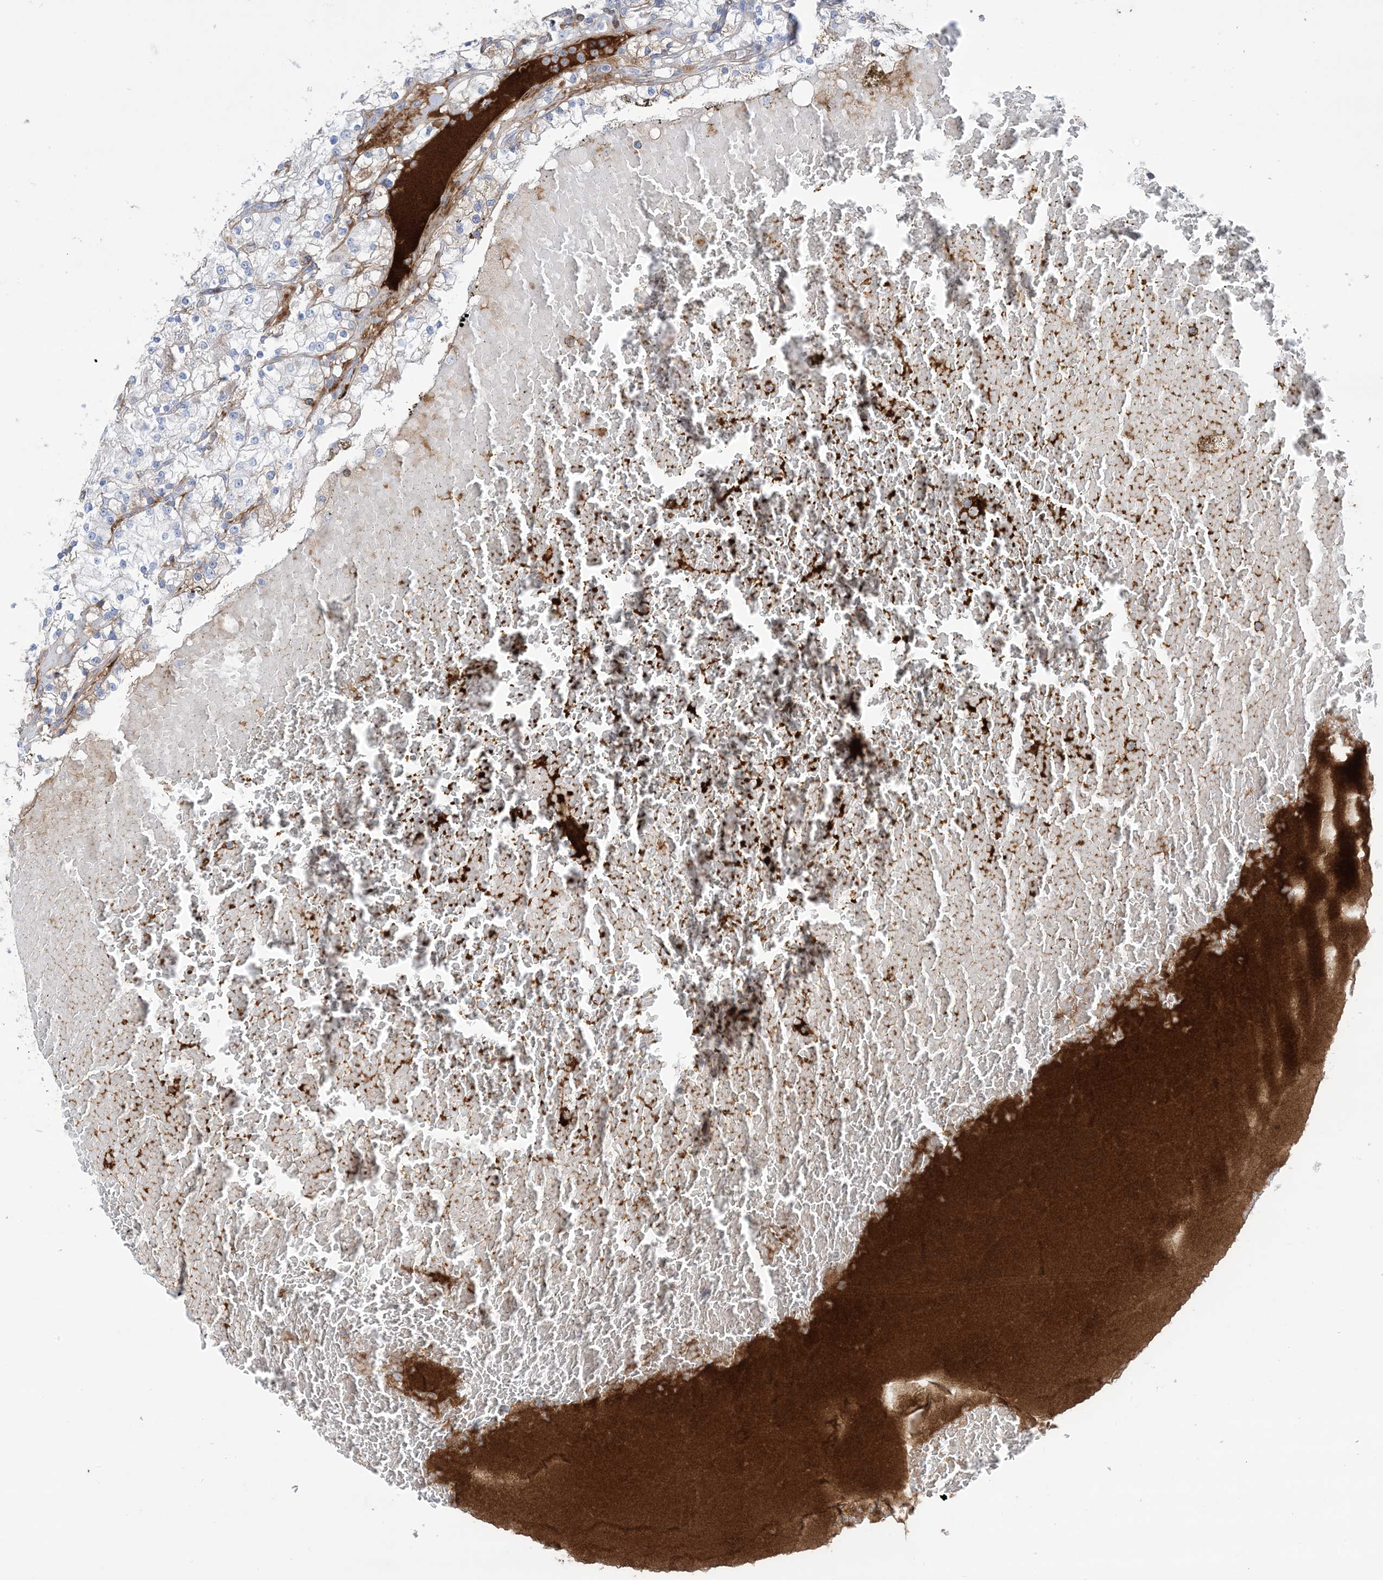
{"staining": {"intensity": "moderate", "quantity": "<25%", "location": "cytoplasmic/membranous"}, "tissue": "renal cancer", "cell_type": "Tumor cells", "image_type": "cancer", "snomed": [{"axis": "morphology", "description": "Normal tissue, NOS"}, {"axis": "morphology", "description": "Adenocarcinoma, NOS"}, {"axis": "topography", "description": "Kidney"}], "caption": "A low amount of moderate cytoplasmic/membranous expression is appreciated in about <25% of tumor cells in renal adenocarcinoma tissue.", "gene": "ATP11C", "patient": {"sex": "male", "age": 68}}